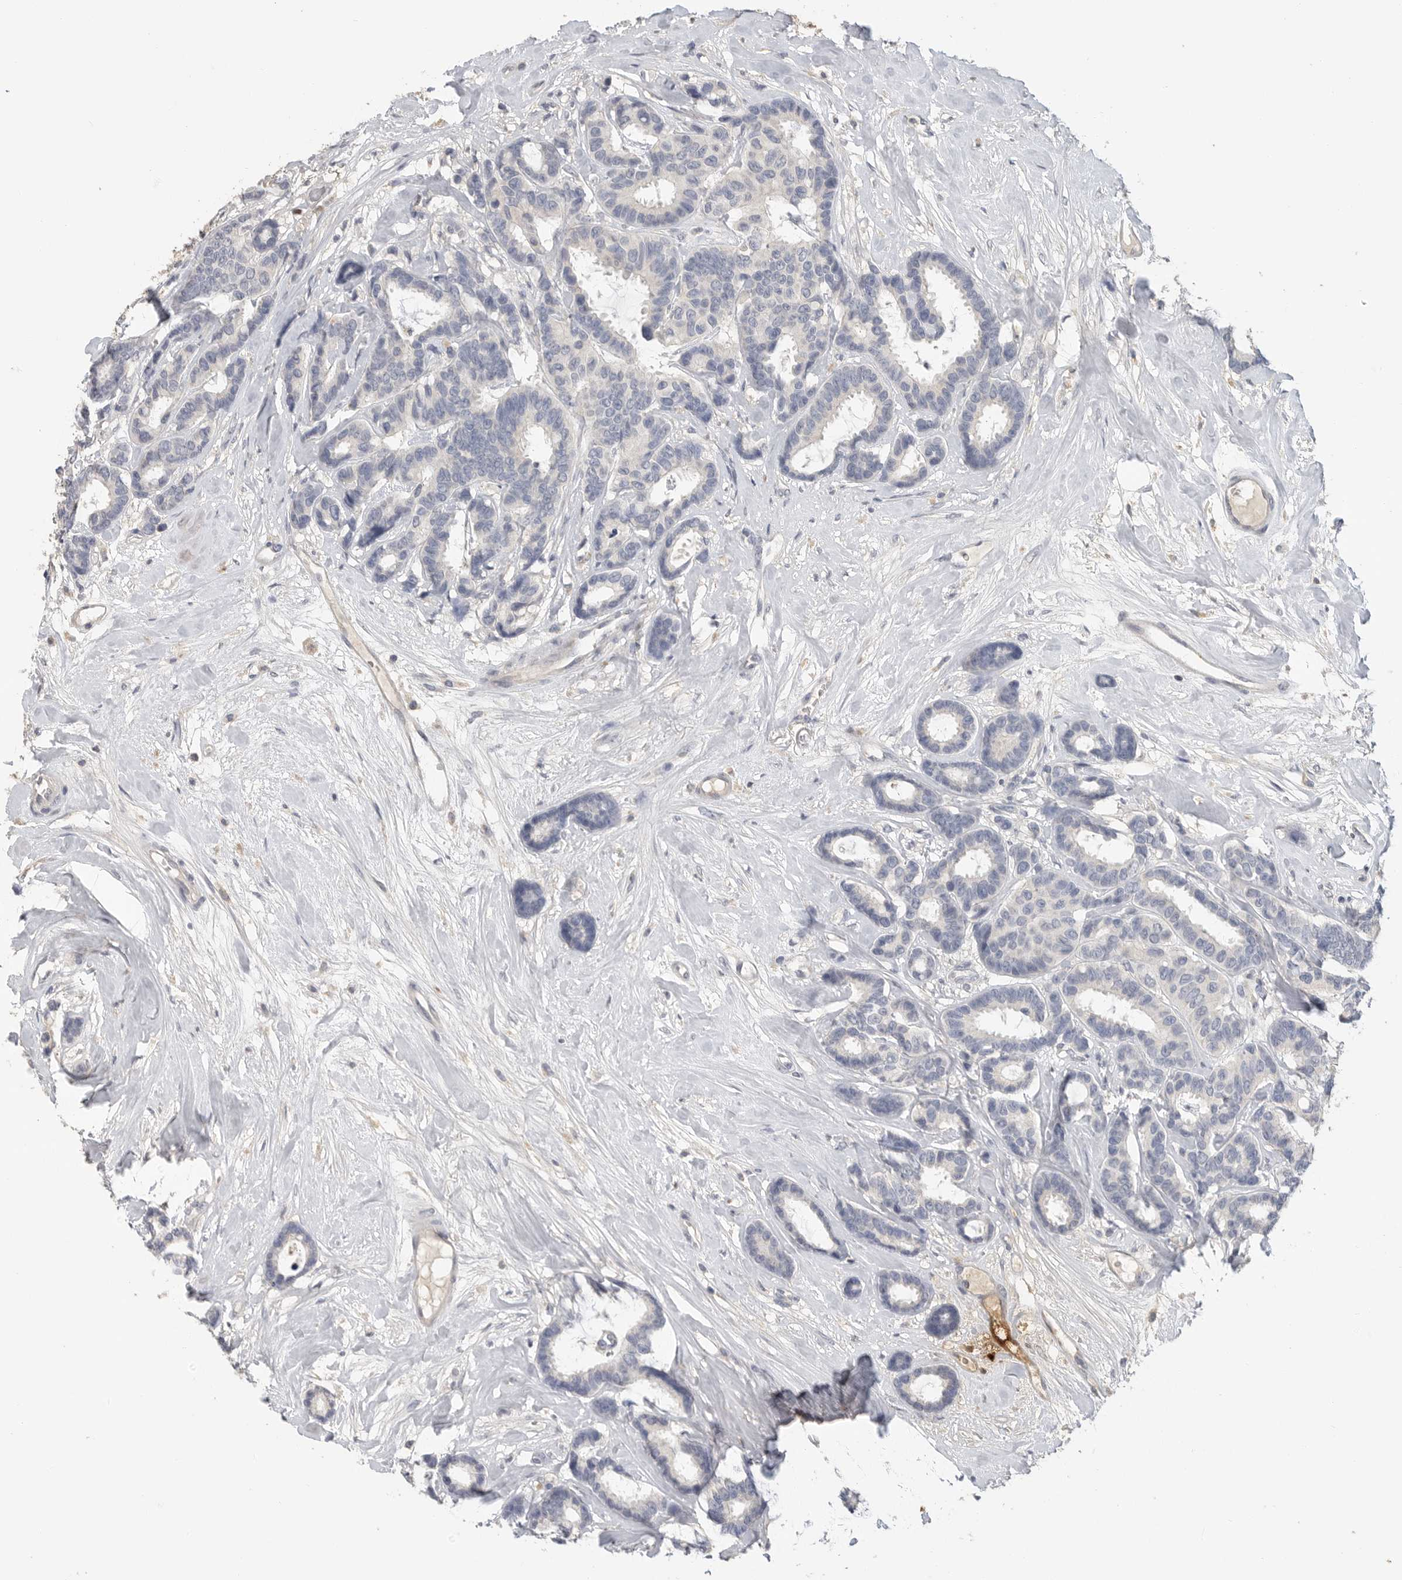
{"staining": {"intensity": "negative", "quantity": "none", "location": "none"}, "tissue": "breast cancer", "cell_type": "Tumor cells", "image_type": "cancer", "snomed": [{"axis": "morphology", "description": "Duct carcinoma"}, {"axis": "topography", "description": "Breast"}], "caption": "Protein analysis of breast invasive ductal carcinoma reveals no significant expression in tumor cells.", "gene": "LTBR", "patient": {"sex": "female", "age": 87}}